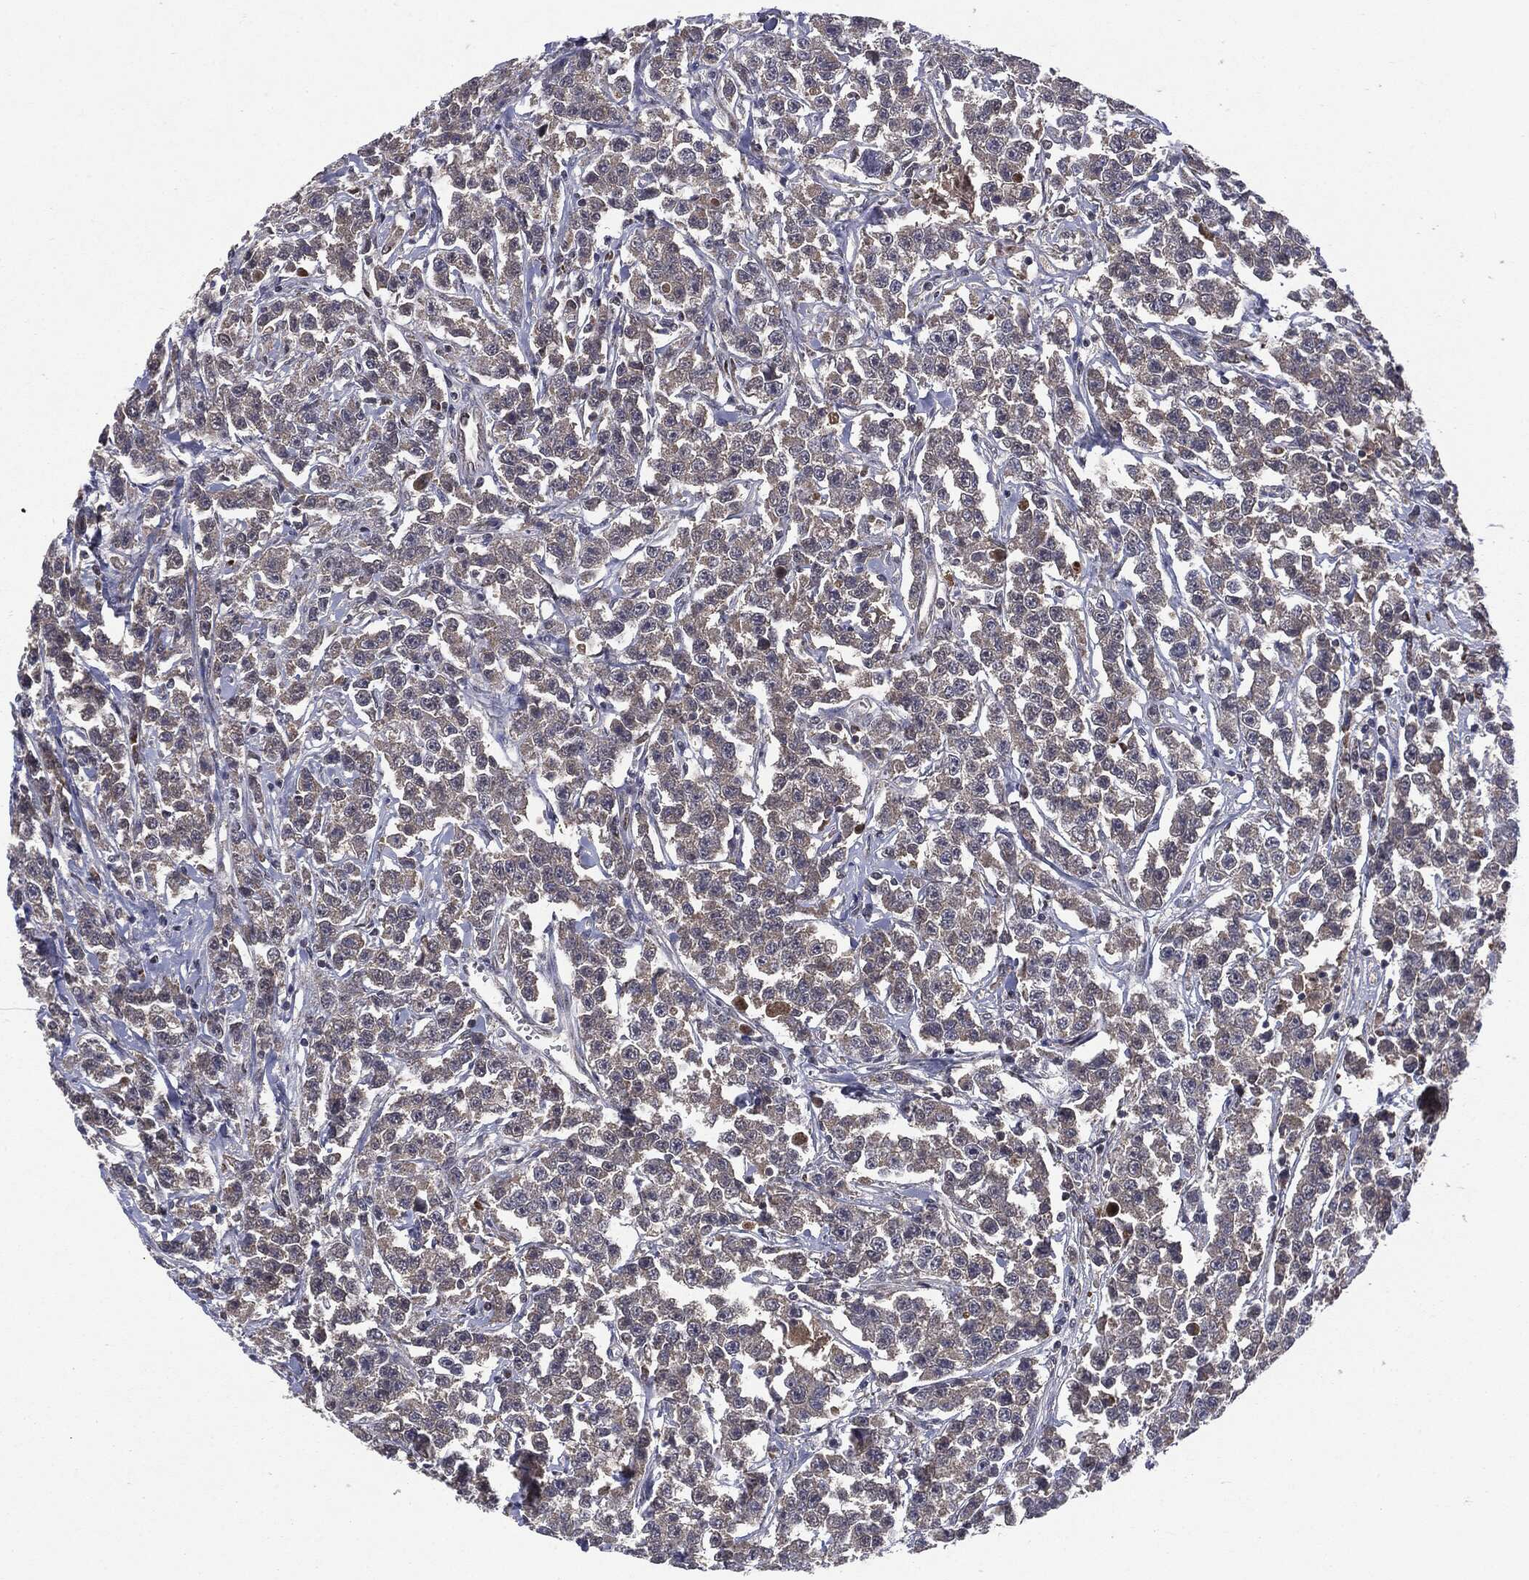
{"staining": {"intensity": "negative", "quantity": "none", "location": "none"}, "tissue": "testis cancer", "cell_type": "Tumor cells", "image_type": "cancer", "snomed": [{"axis": "morphology", "description": "Seminoma, NOS"}, {"axis": "topography", "description": "Testis"}], "caption": "Testis cancer (seminoma) was stained to show a protein in brown. There is no significant staining in tumor cells. The staining is performed using DAB brown chromogen with nuclei counter-stained in using hematoxylin.", "gene": "PTPA", "patient": {"sex": "male", "age": 59}}